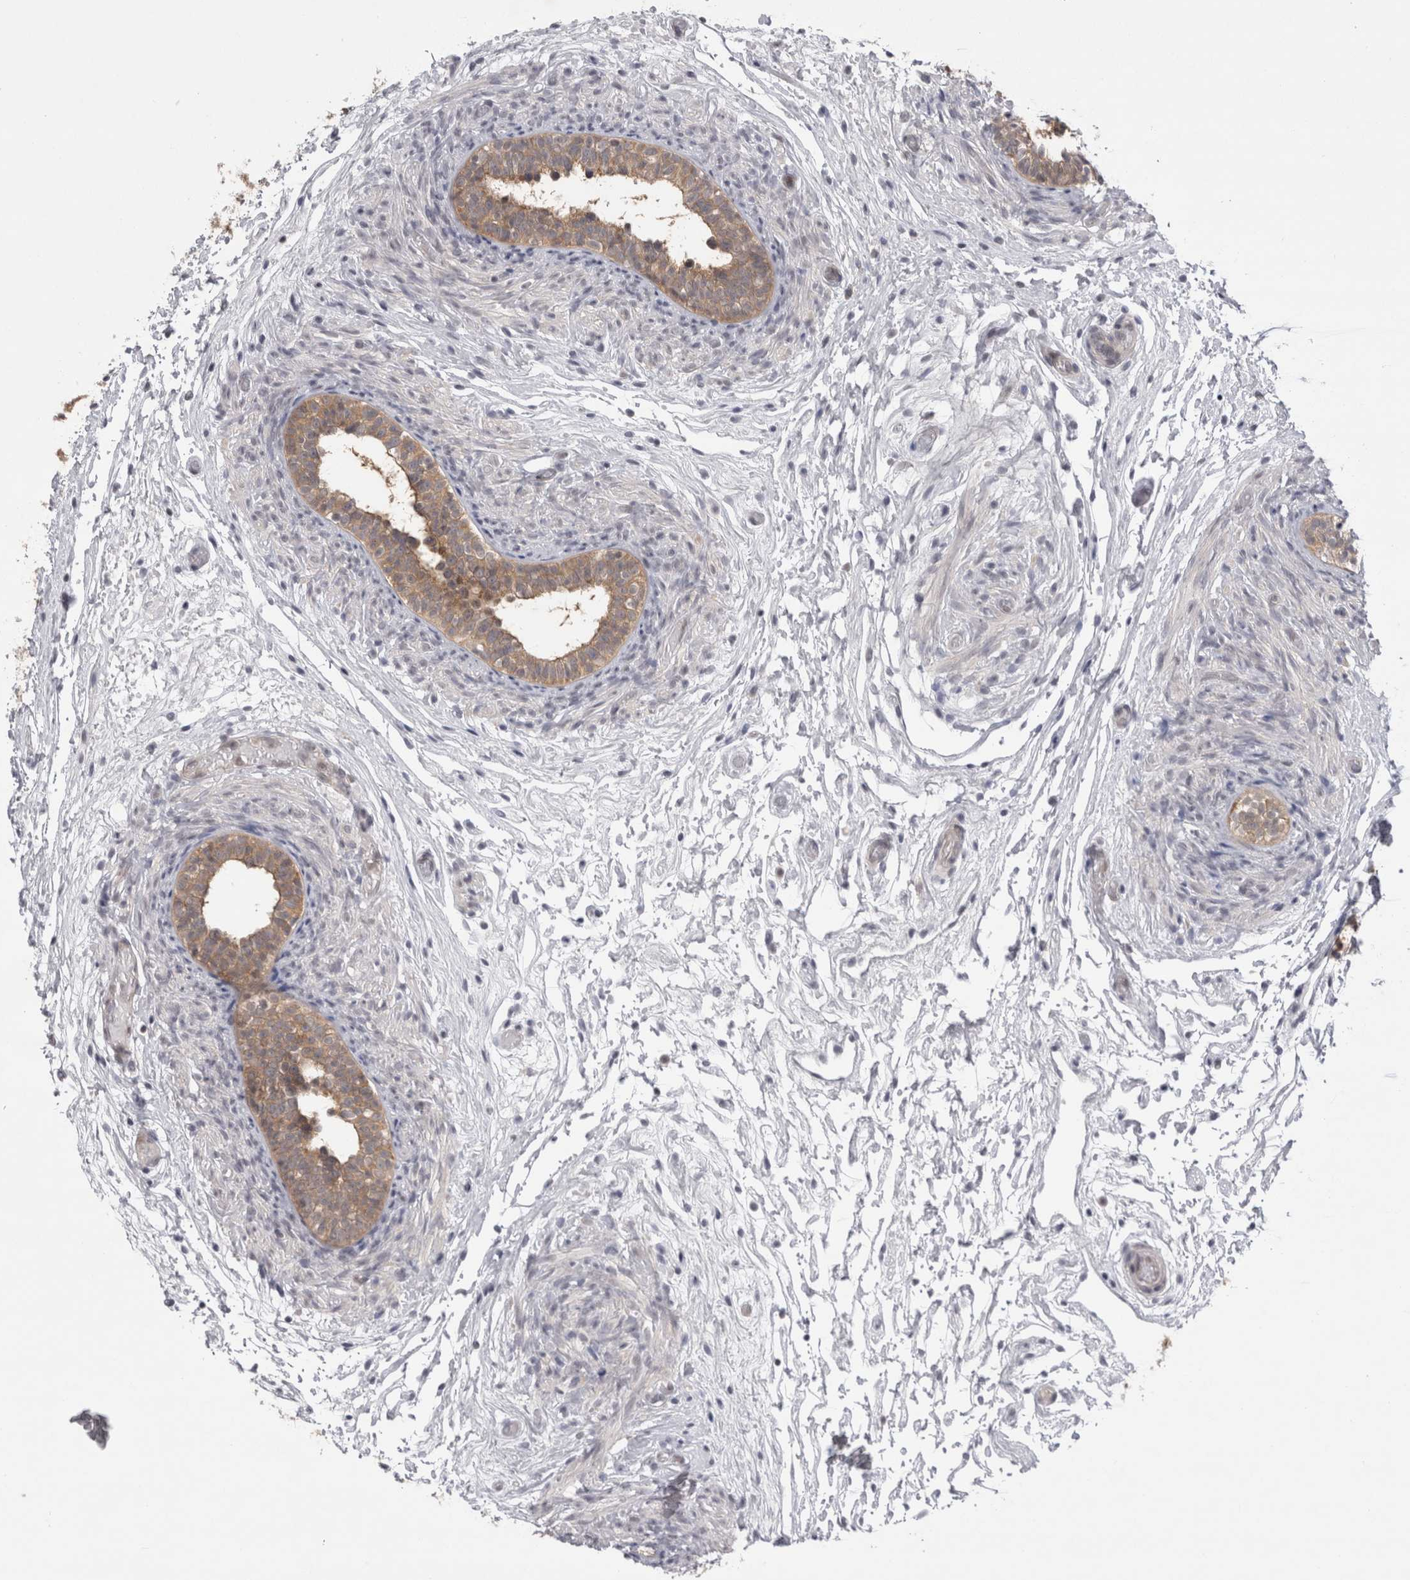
{"staining": {"intensity": "strong", "quantity": ">75%", "location": "cytoplasmic/membranous"}, "tissue": "epididymis", "cell_type": "Glandular cells", "image_type": "normal", "snomed": [{"axis": "morphology", "description": "Normal tissue, NOS"}, {"axis": "topography", "description": "Epididymis"}], "caption": "Immunohistochemistry (IHC) (DAB) staining of unremarkable epididymis displays strong cytoplasmic/membranous protein positivity in about >75% of glandular cells. The staining is performed using DAB brown chromogen to label protein expression. The nuclei are counter-stained blue using hematoxylin.", "gene": "PSMB2", "patient": {"sex": "male", "age": 5}}